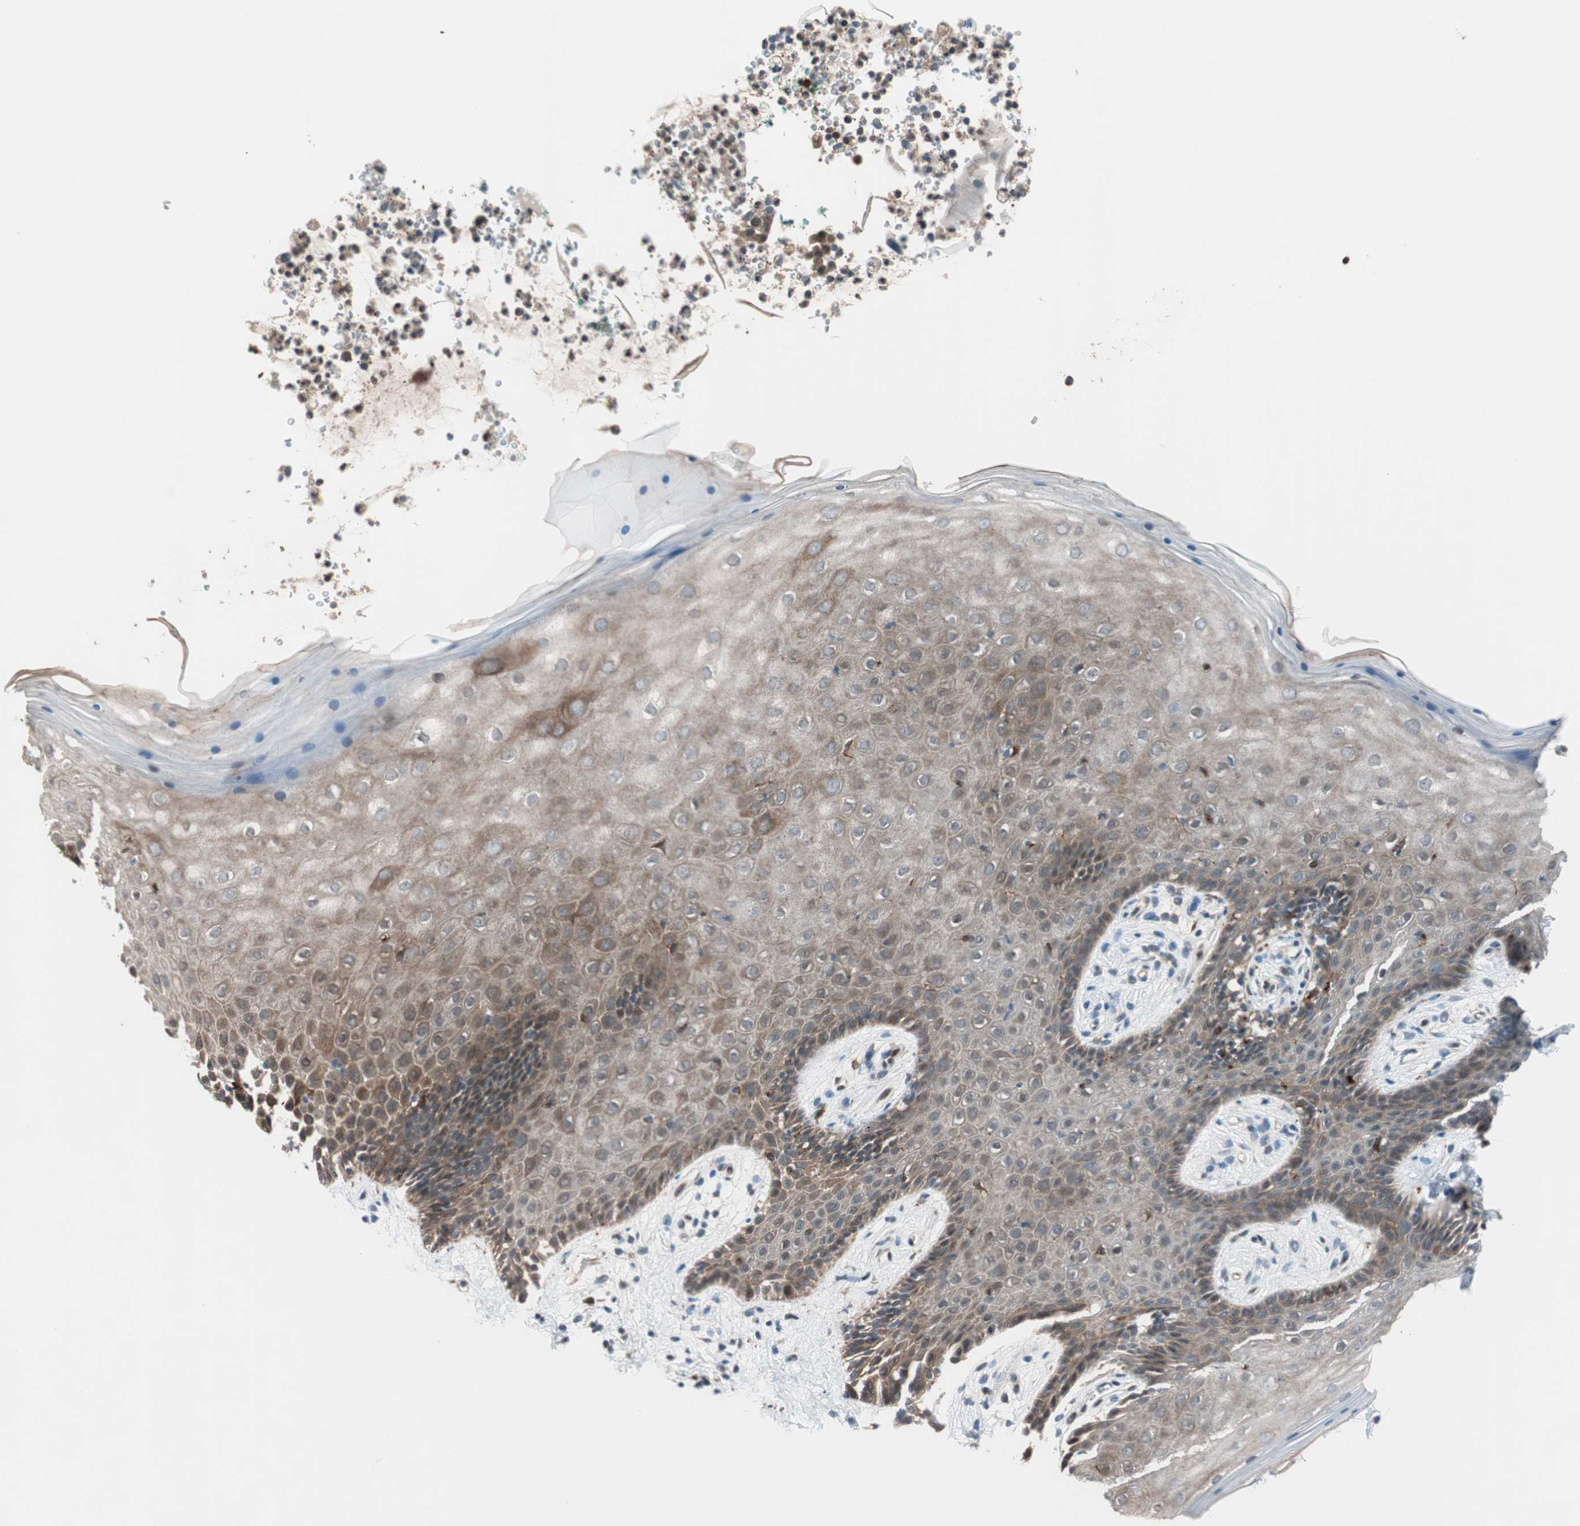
{"staining": {"intensity": "weak", "quantity": ">75%", "location": "cytoplasmic/membranous"}, "tissue": "vagina", "cell_type": "Squamous epithelial cells", "image_type": "normal", "snomed": [{"axis": "morphology", "description": "Normal tissue, NOS"}, {"axis": "topography", "description": "Vagina"}], "caption": "This photomicrograph demonstrates benign vagina stained with immunohistochemistry (IHC) to label a protein in brown. The cytoplasmic/membranous of squamous epithelial cells show weak positivity for the protein. Nuclei are counter-stained blue.", "gene": "P3R3URF", "patient": {"sex": "female", "age": 44}}